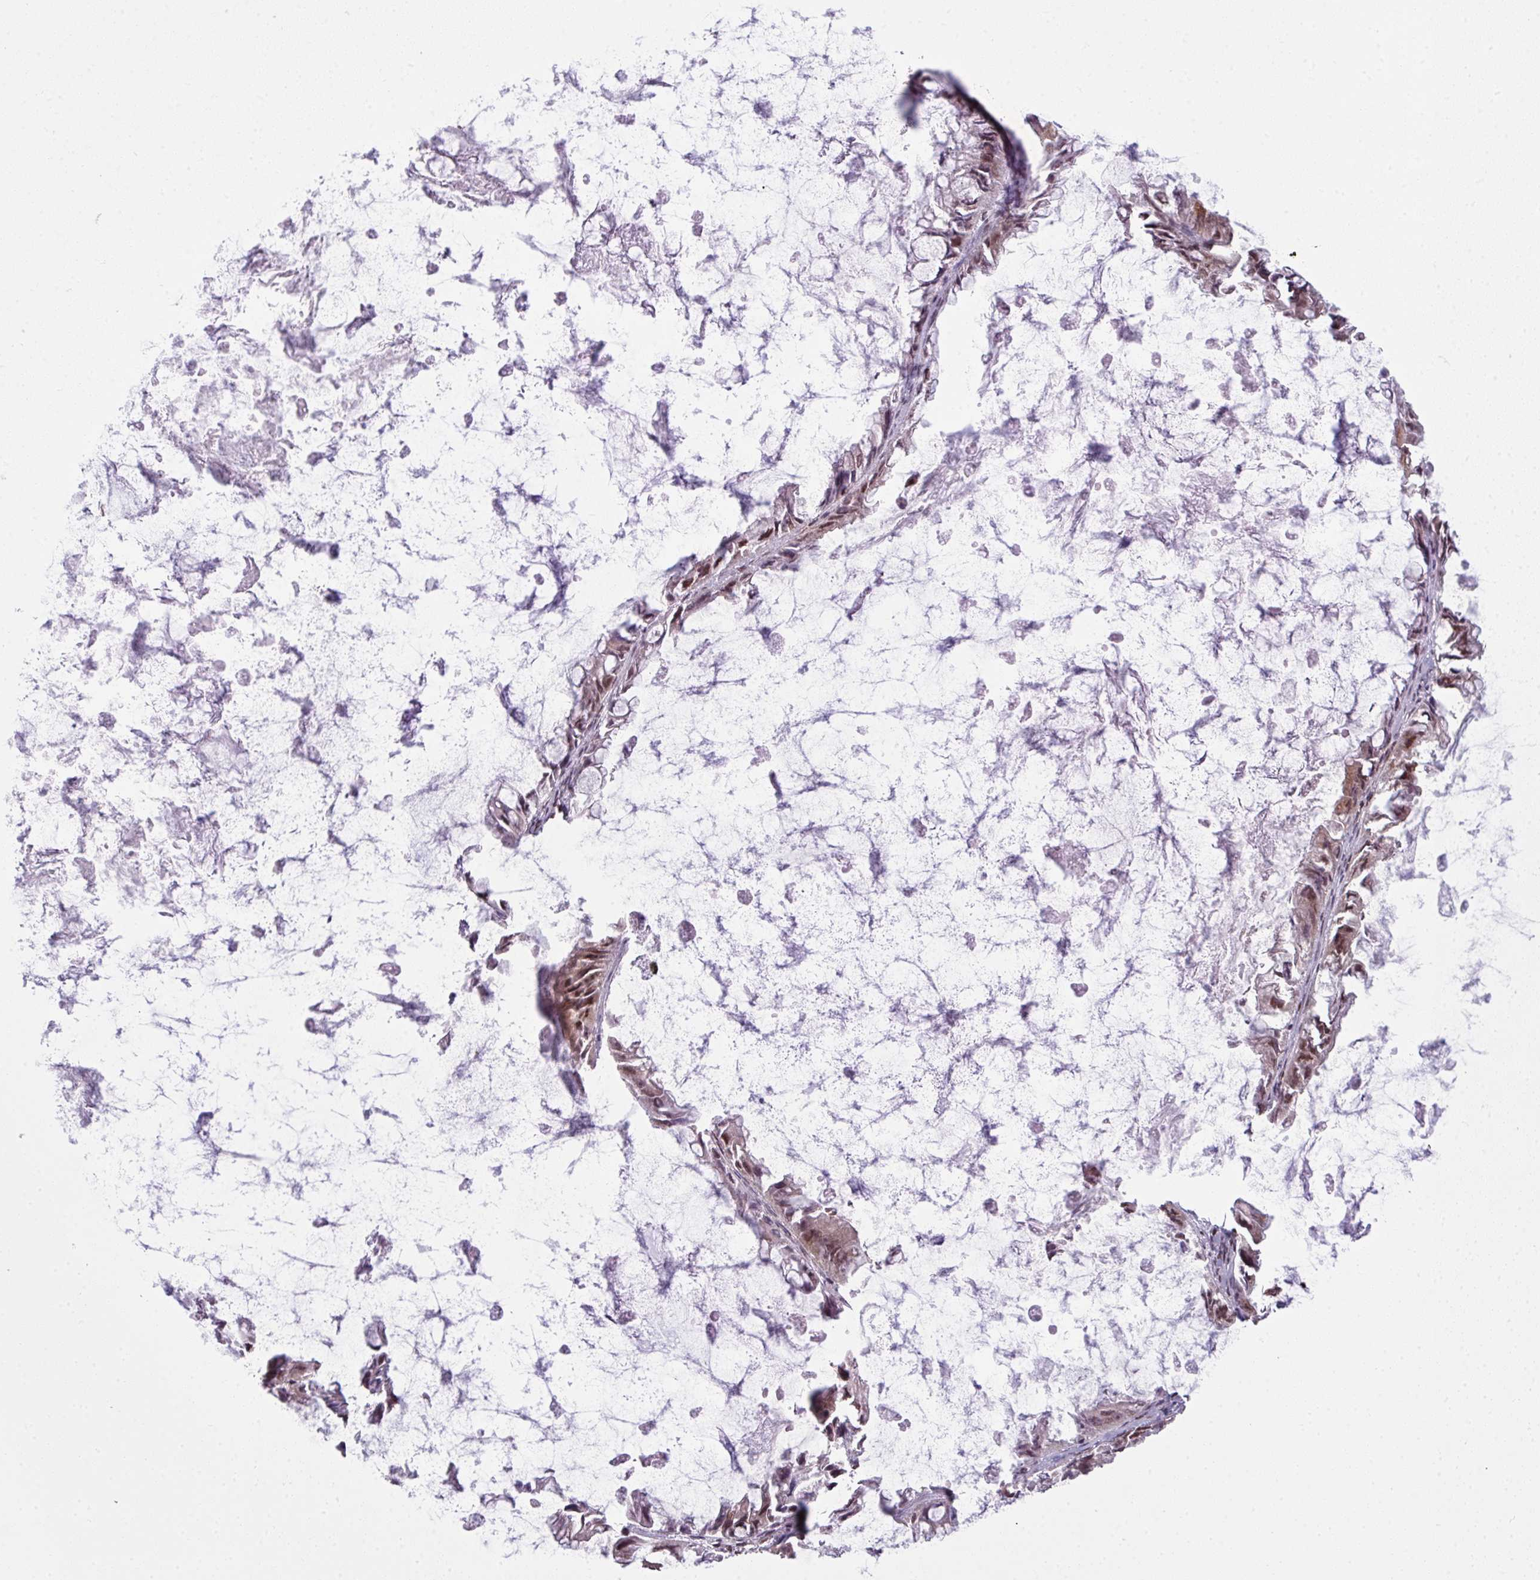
{"staining": {"intensity": "moderate", "quantity": ">75%", "location": "nuclear"}, "tissue": "ovarian cancer", "cell_type": "Tumor cells", "image_type": "cancer", "snomed": [{"axis": "morphology", "description": "Cystadenocarcinoma, mucinous, NOS"}, {"axis": "topography", "description": "Ovary"}], "caption": "Mucinous cystadenocarcinoma (ovarian) stained for a protein (brown) reveals moderate nuclear positive expression in about >75% of tumor cells.", "gene": "ARL6IP4", "patient": {"sex": "female", "age": 61}}